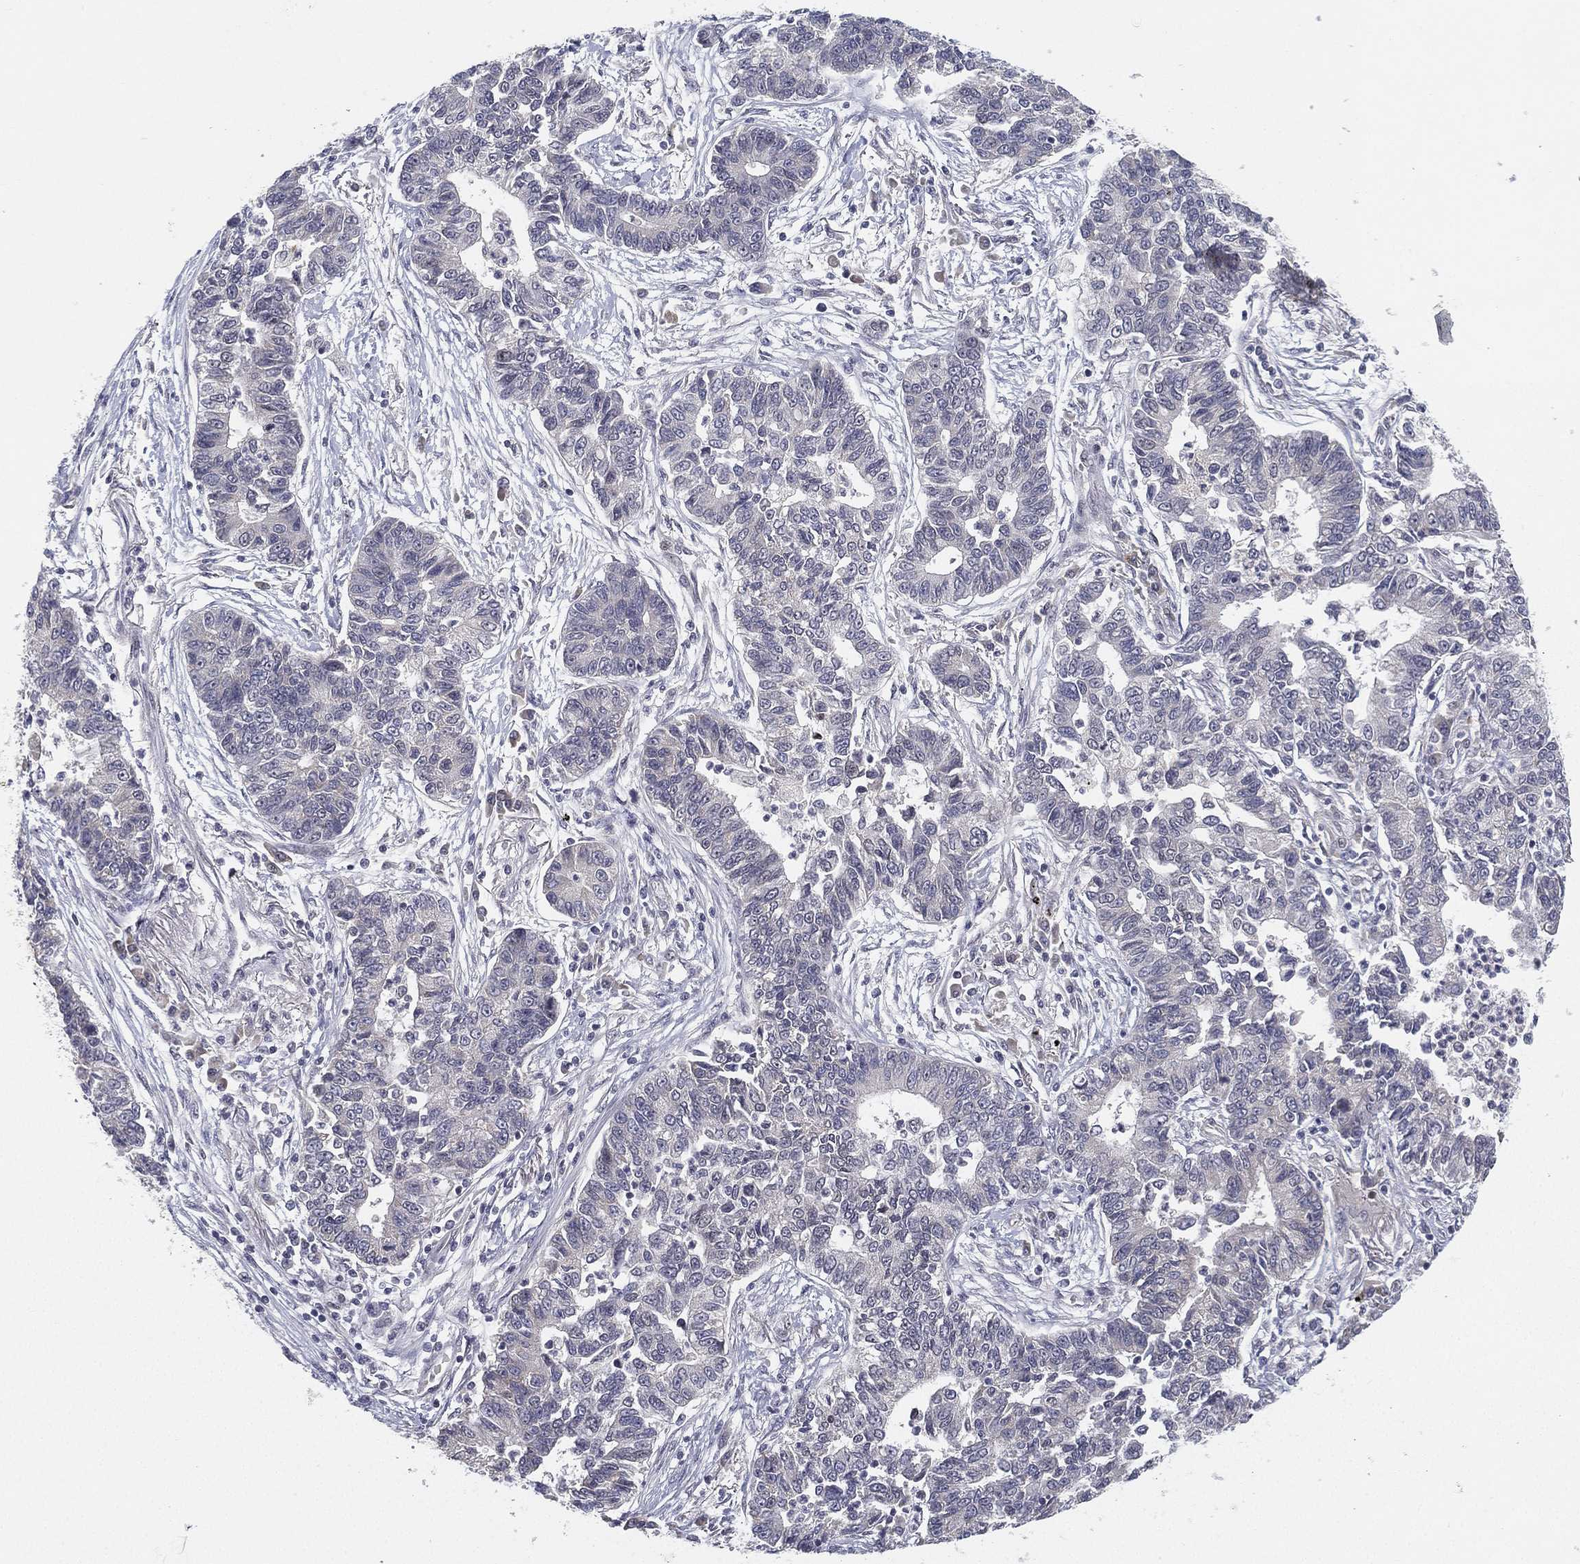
{"staining": {"intensity": "negative", "quantity": "none", "location": "none"}, "tissue": "lung cancer", "cell_type": "Tumor cells", "image_type": "cancer", "snomed": [{"axis": "morphology", "description": "Adenocarcinoma, NOS"}, {"axis": "topography", "description": "Lung"}], "caption": "An immunohistochemistry (IHC) histopathology image of lung cancer is shown. There is no staining in tumor cells of lung cancer. The staining was performed using DAB to visualize the protein expression in brown, while the nuclei were stained in blue with hematoxylin (Magnification: 20x).", "gene": "MS4A8", "patient": {"sex": "female", "age": 57}}